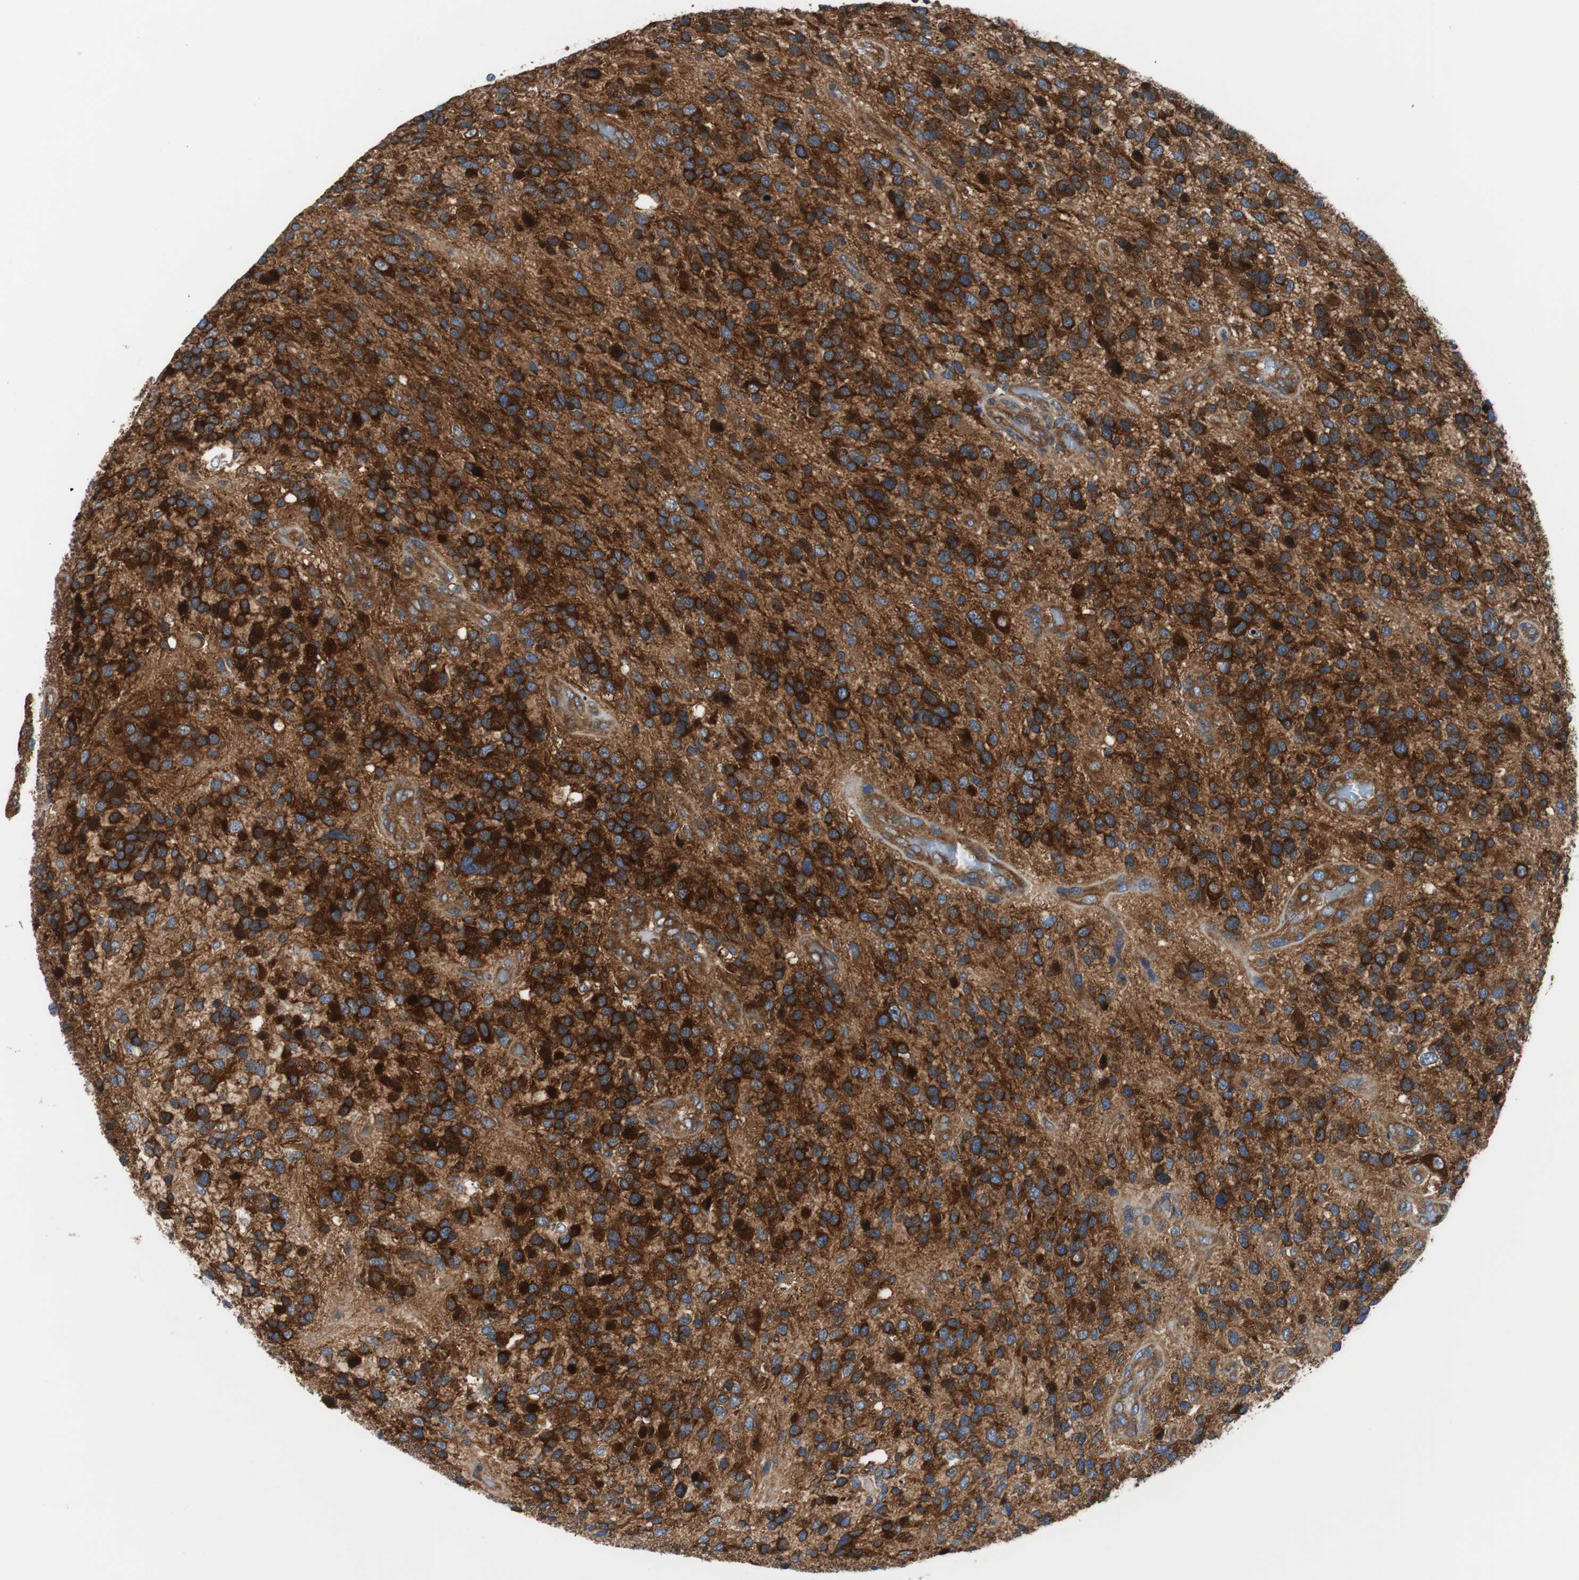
{"staining": {"intensity": "strong", "quantity": ">75%", "location": "cytoplasmic/membranous"}, "tissue": "glioma", "cell_type": "Tumor cells", "image_type": "cancer", "snomed": [{"axis": "morphology", "description": "Glioma, malignant, High grade"}, {"axis": "topography", "description": "Brain"}], "caption": "The photomicrograph demonstrates staining of glioma, revealing strong cytoplasmic/membranous protein staining (brown color) within tumor cells.", "gene": "BRAF", "patient": {"sex": "female", "age": 58}}